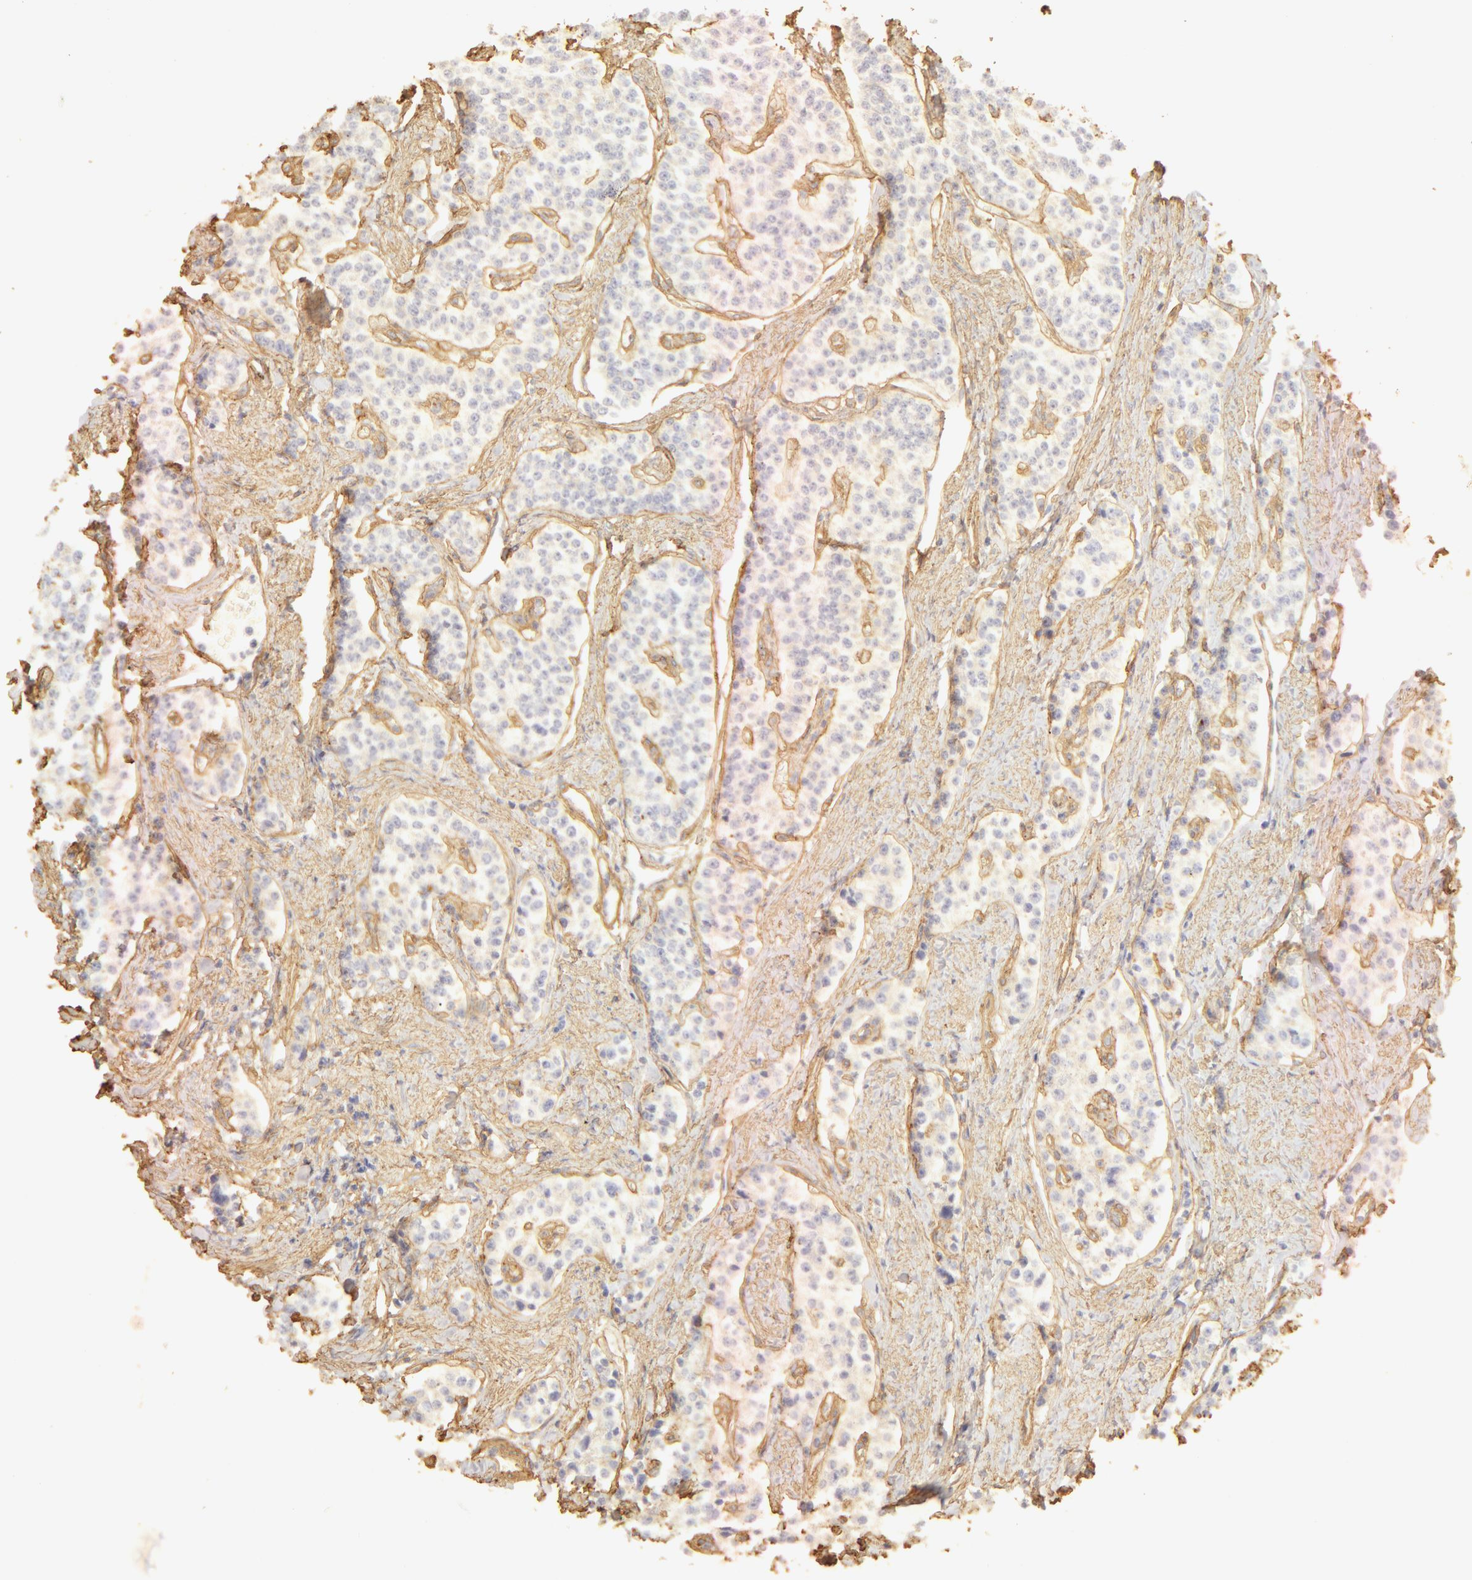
{"staining": {"intensity": "negative", "quantity": "none", "location": "none"}, "tissue": "carcinoid", "cell_type": "Tumor cells", "image_type": "cancer", "snomed": [{"axis": "morphology", "description": "Carcinoid, malignant, NOS"}, {"axis": "topography", "description": "Stomach"}], "caption": "Carcinoid (malignant) stained for a protein using immunohistochemistry (IHC) reveals no expression tumor cells.", "gene": "COL4A1", "patient": {"sex": "female", "age": 76}}